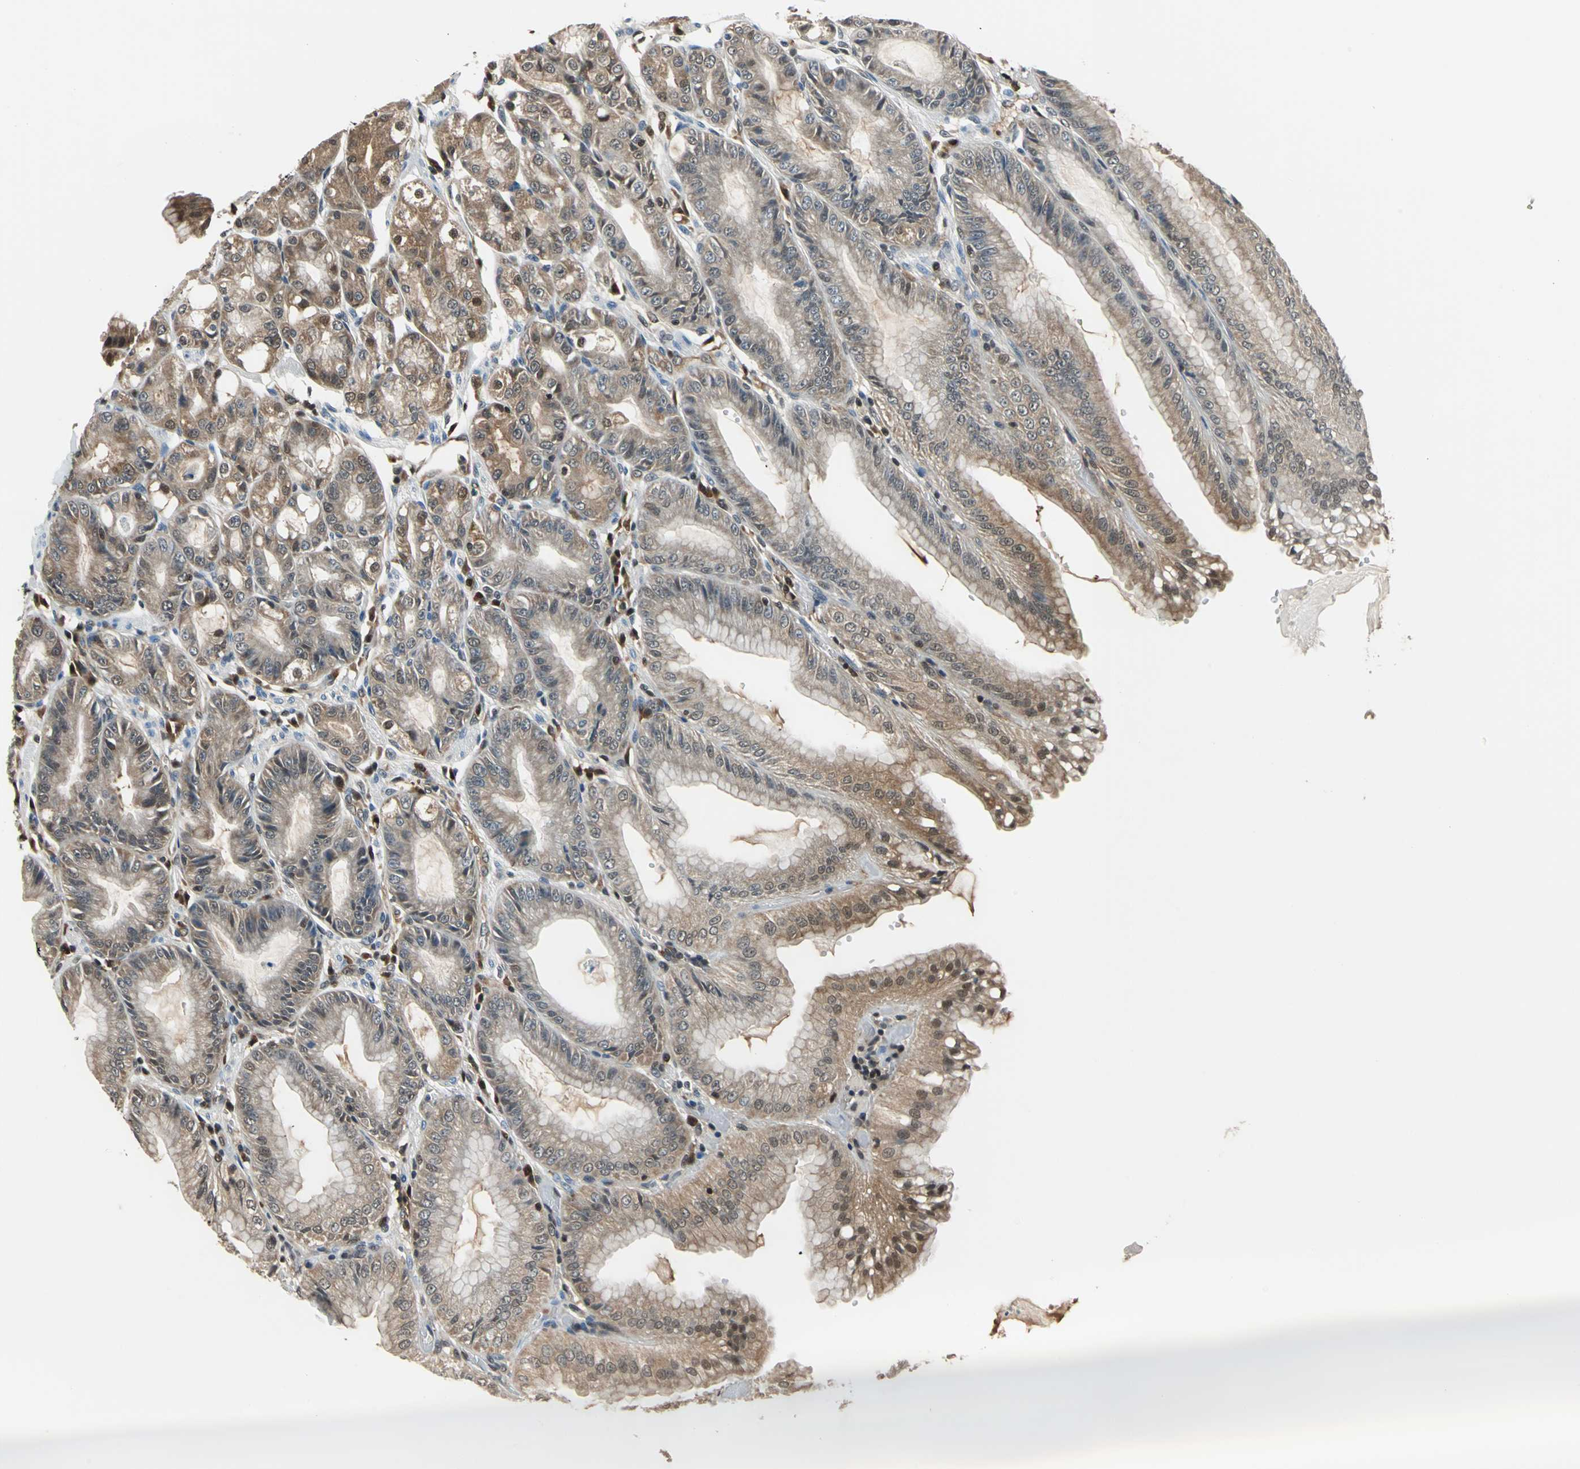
{"staining": {"intensity": "moderate", "quantity": ">75%", "location": "cytoplasmic/membranous"}, "tissue": "stomach", "cell_type": "Glandular cells", "image_type": "normal", "snomed": [{"axis": "morphology", "description": "Normal tissue, NOS"}, {"axis": "topography", "description": "Stomach, lower"}], "caption": "A brown stain highlights moderate cytoplasmic/membranous expression of a protein in glandular cells of normal stomach. Using DAB (3,3'-diaminobenzidine) (brown) and hematoxylin (blue) stains, captured at high magnification using brightfield microscopy.", "gene": "PSME1", "patient": {"sex": "male", "age": 71}}